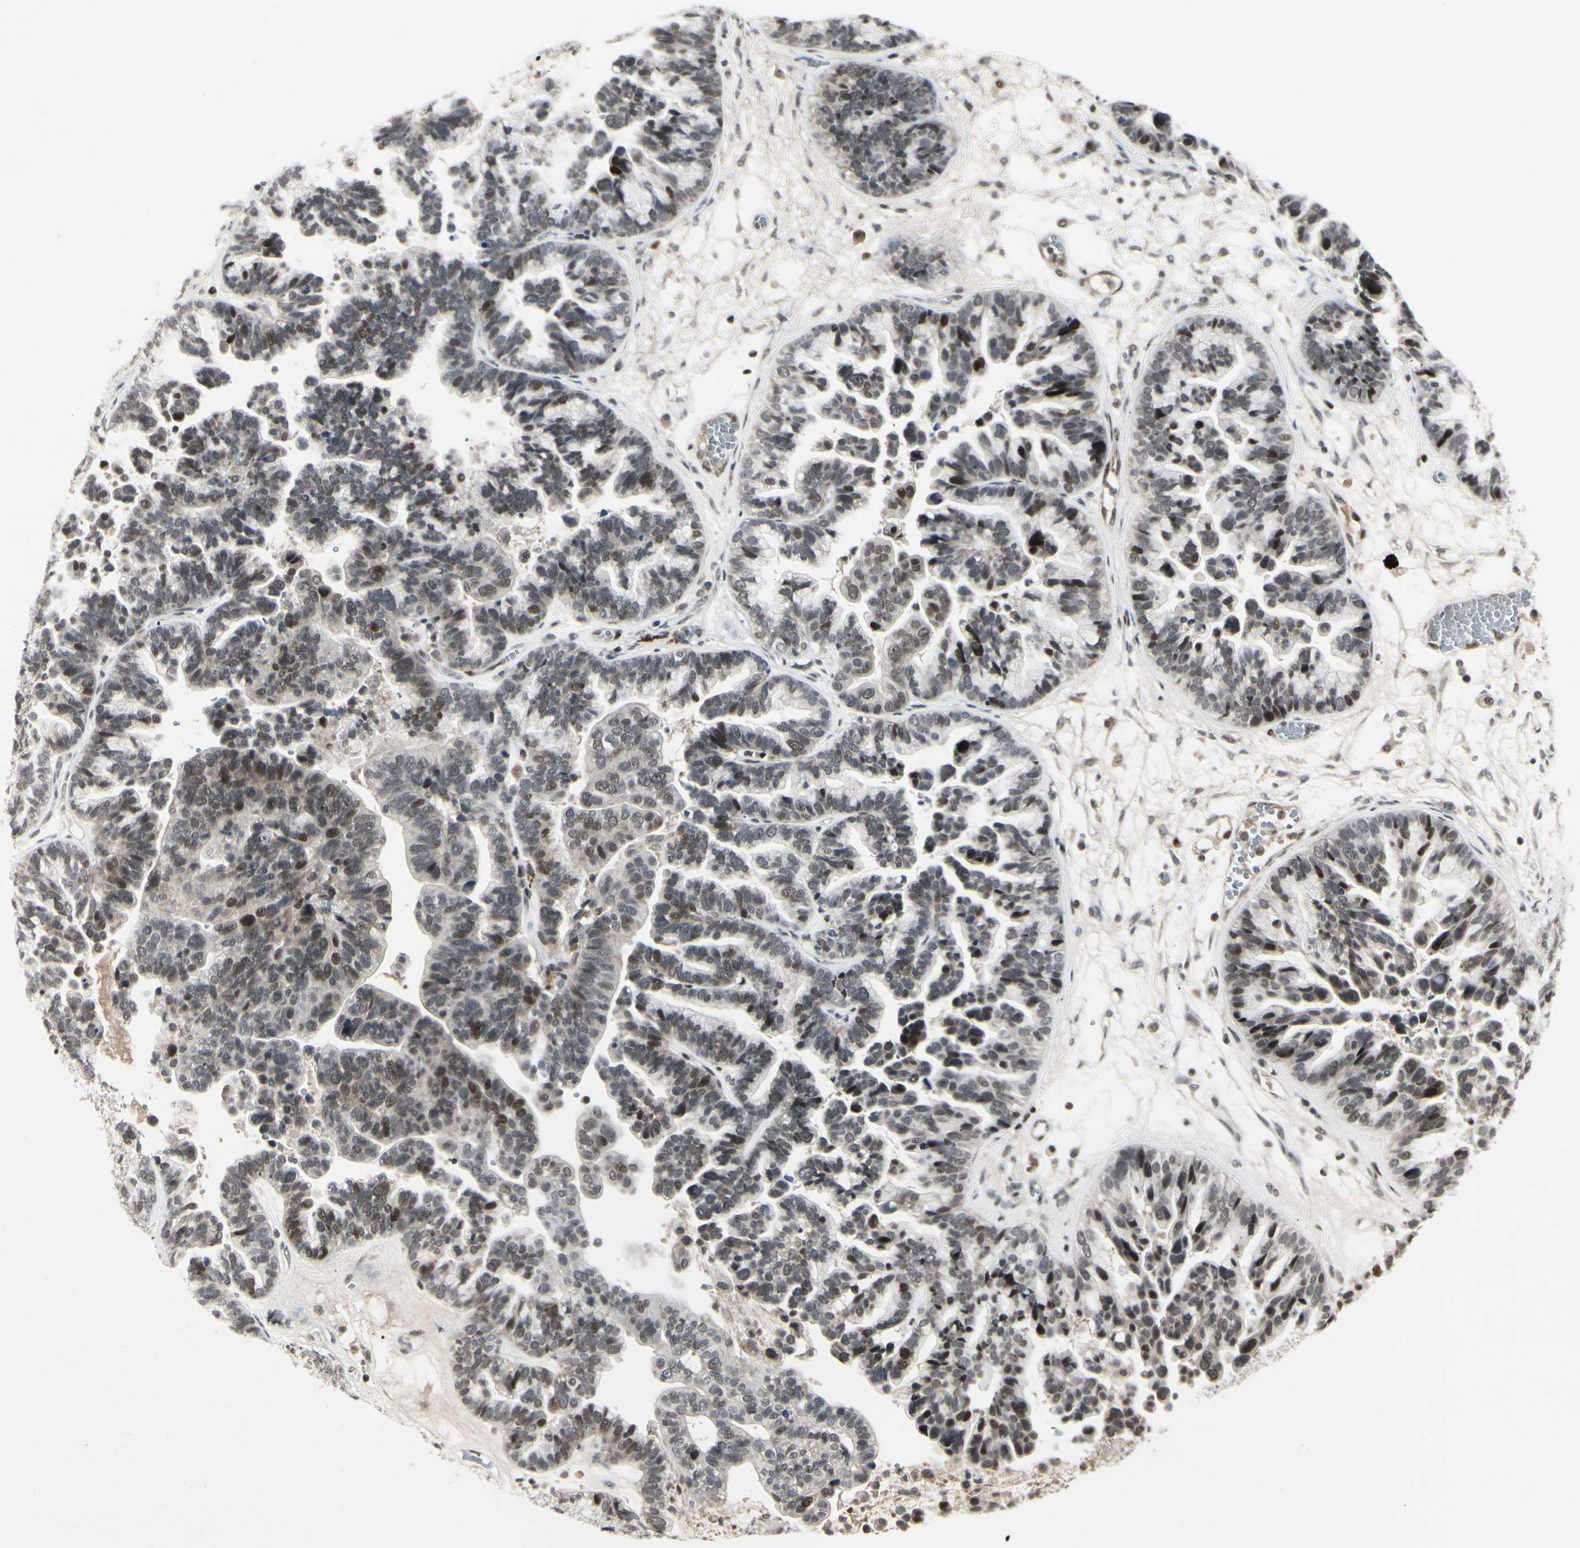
{"staining": {"intensity": "moderate", "quantity": "25%-75%", "location": "nuclear"}, "tissue": "ovarian cancer", "cell_type": "Tumor cells", "image_type": "cancer", "snomed": [{"axis": "morphology", "description": "Cystadenocarcinoma, serous, NOS"}, {"axis": "topography", "description": "Ovary"}], "caption": "Protein staining shows moderate nuclear expression in about 25%-75% of tumor cells in ovarian cancer (serous cystadenocarcinoma). (Brightfield microscopy of DAB IHC at high magnification).", "gene": "FOXJ2", "patient": {"sex": "female", "age": 56}}